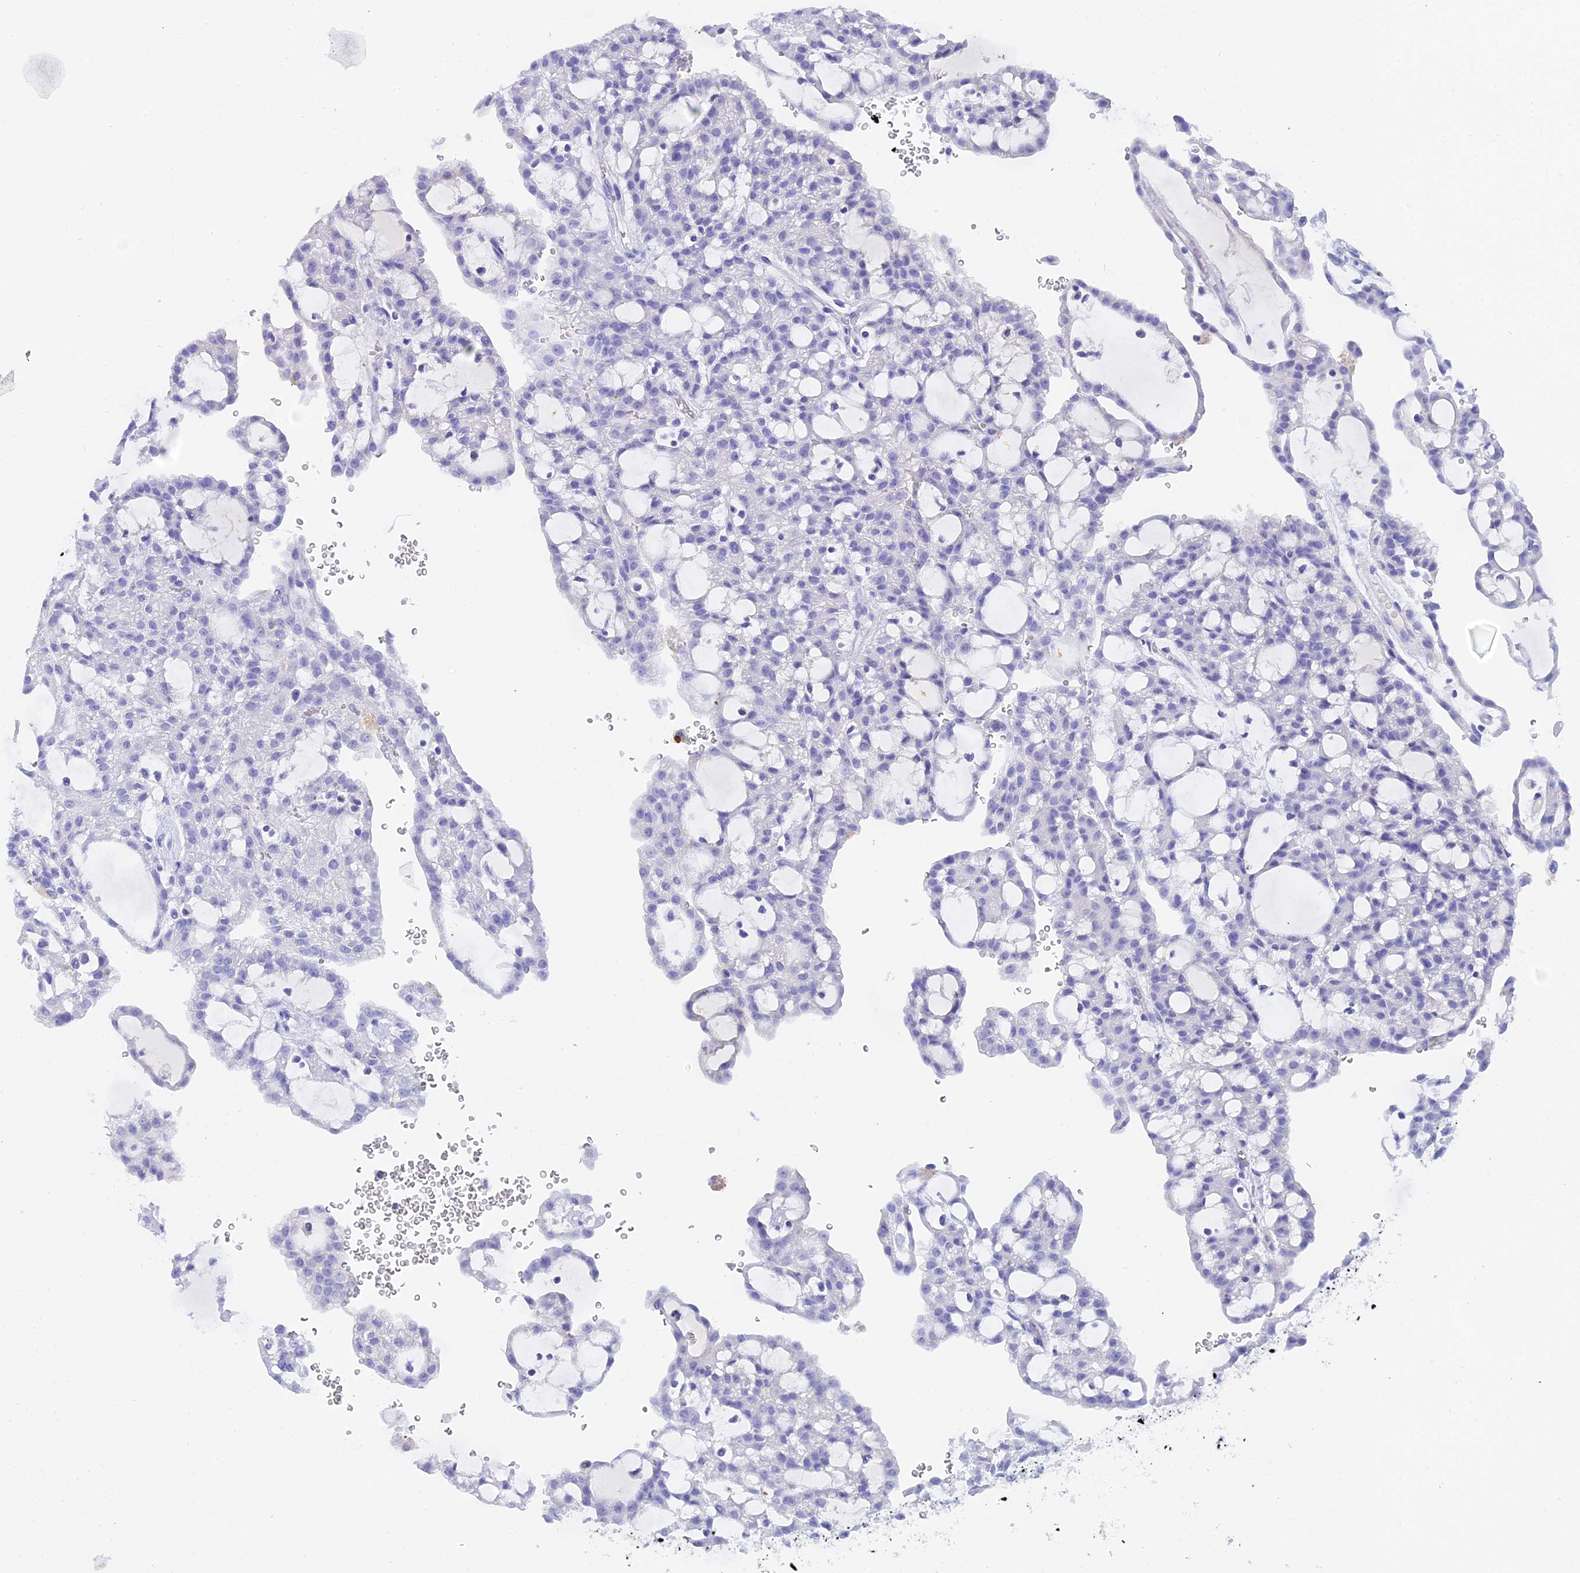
{"staining": {"intensity": "negative", "quantity": "none", "location": "none"}, "tissue": "renal cancer", "cell_type": "Tumor cells", "image_type": "cancer", "snomed": [{"axis": "morphology", "description": "Adenocarcinoma, NOS"}, {"axis": "topography", "description": "Kidney"}], "caption": "The micrograph reveals no significant staining in tumor cells of renal cancer. (Stains: DAB immunohistochemistry (IHC) with hematoxylin counter stain, Microscopy: brightfield microscopy at high magnification).", "gene": "REG1A", "patient": {"sex": "male", "age": 63}}